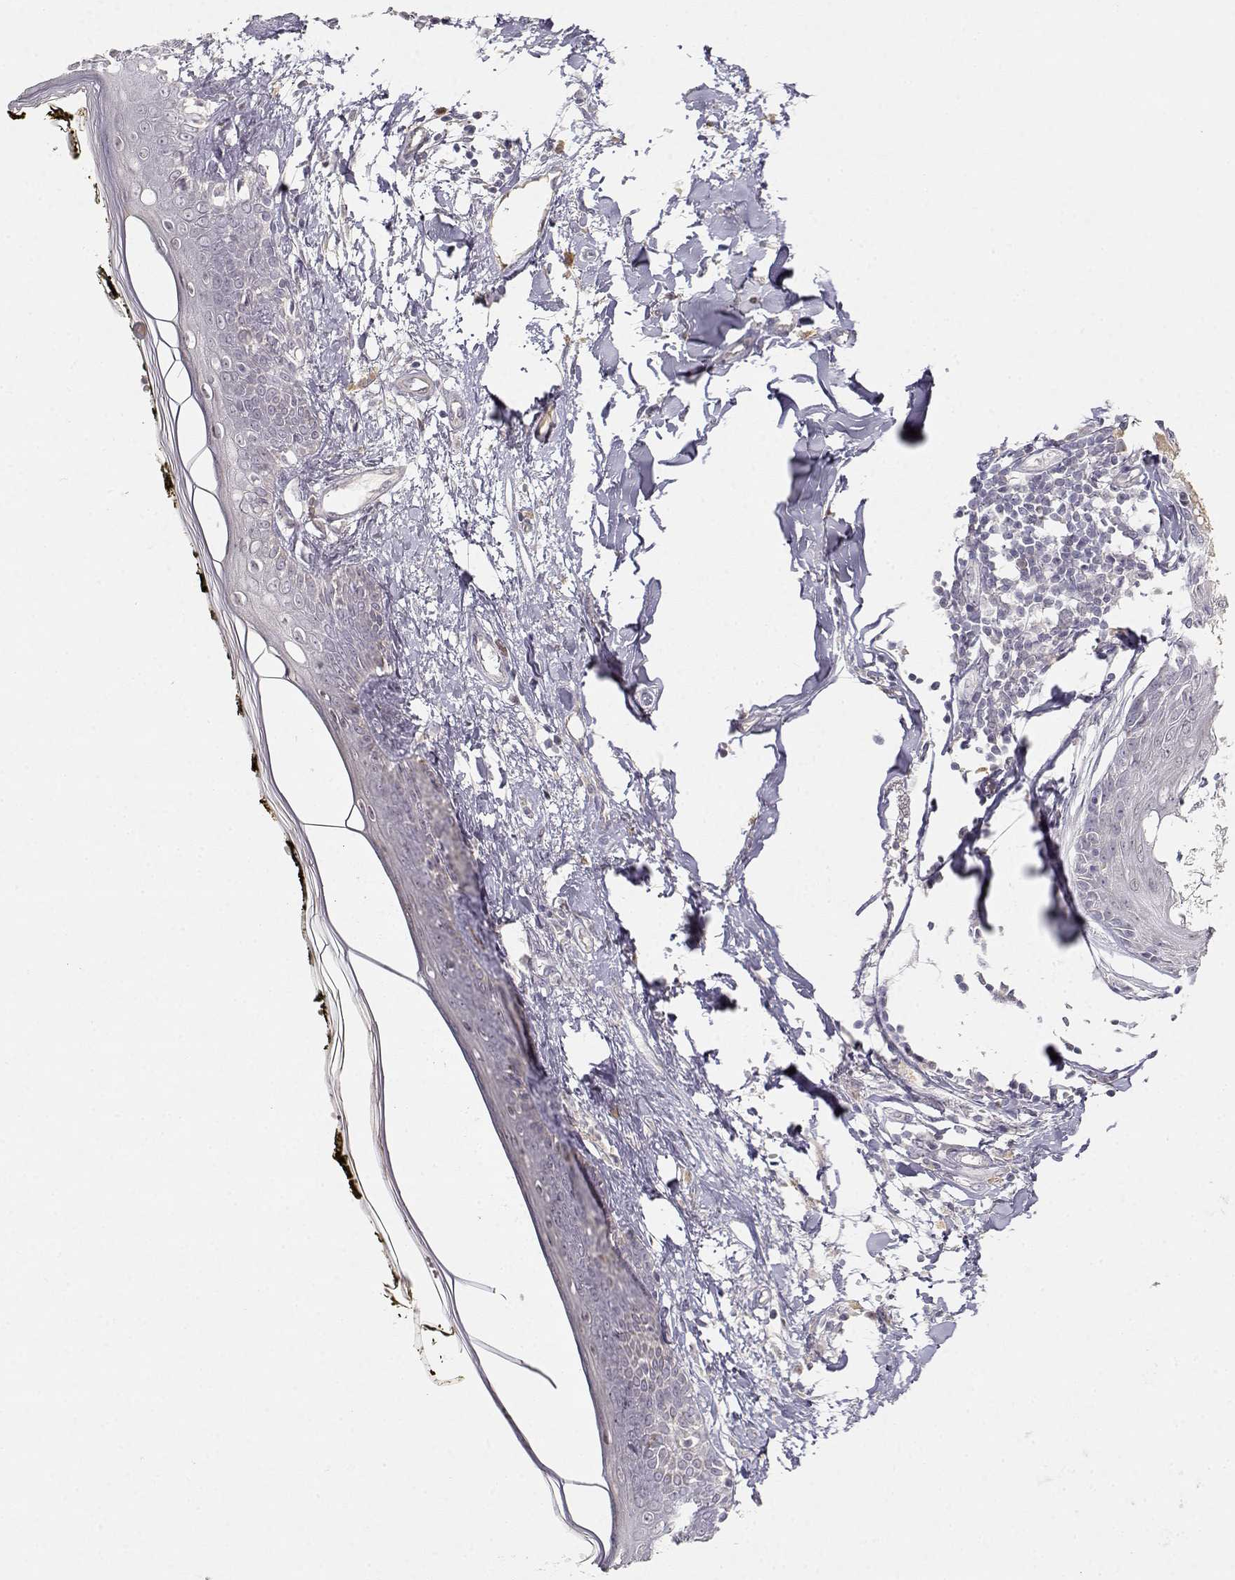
{"staining": {"intensity": "negative", "quantity": "none", "location": "none"}, "tissue": "skin", "cell_type": "Fibroblasts", "image_type": "normal", "snomed": [{"axis": "morphology", "description": "Normal tissue, NOS"}, {"axis": "topography", "description": "Skin"}], "caption": "This histopathology image is of normal skin stained with immunohistochemistry to label a protein in brown with the nuclei are counter-stained blue. There is no expression in fibroblasts.", "gene": "EAF2", "patient": {"sex": "male", "age": 76}}